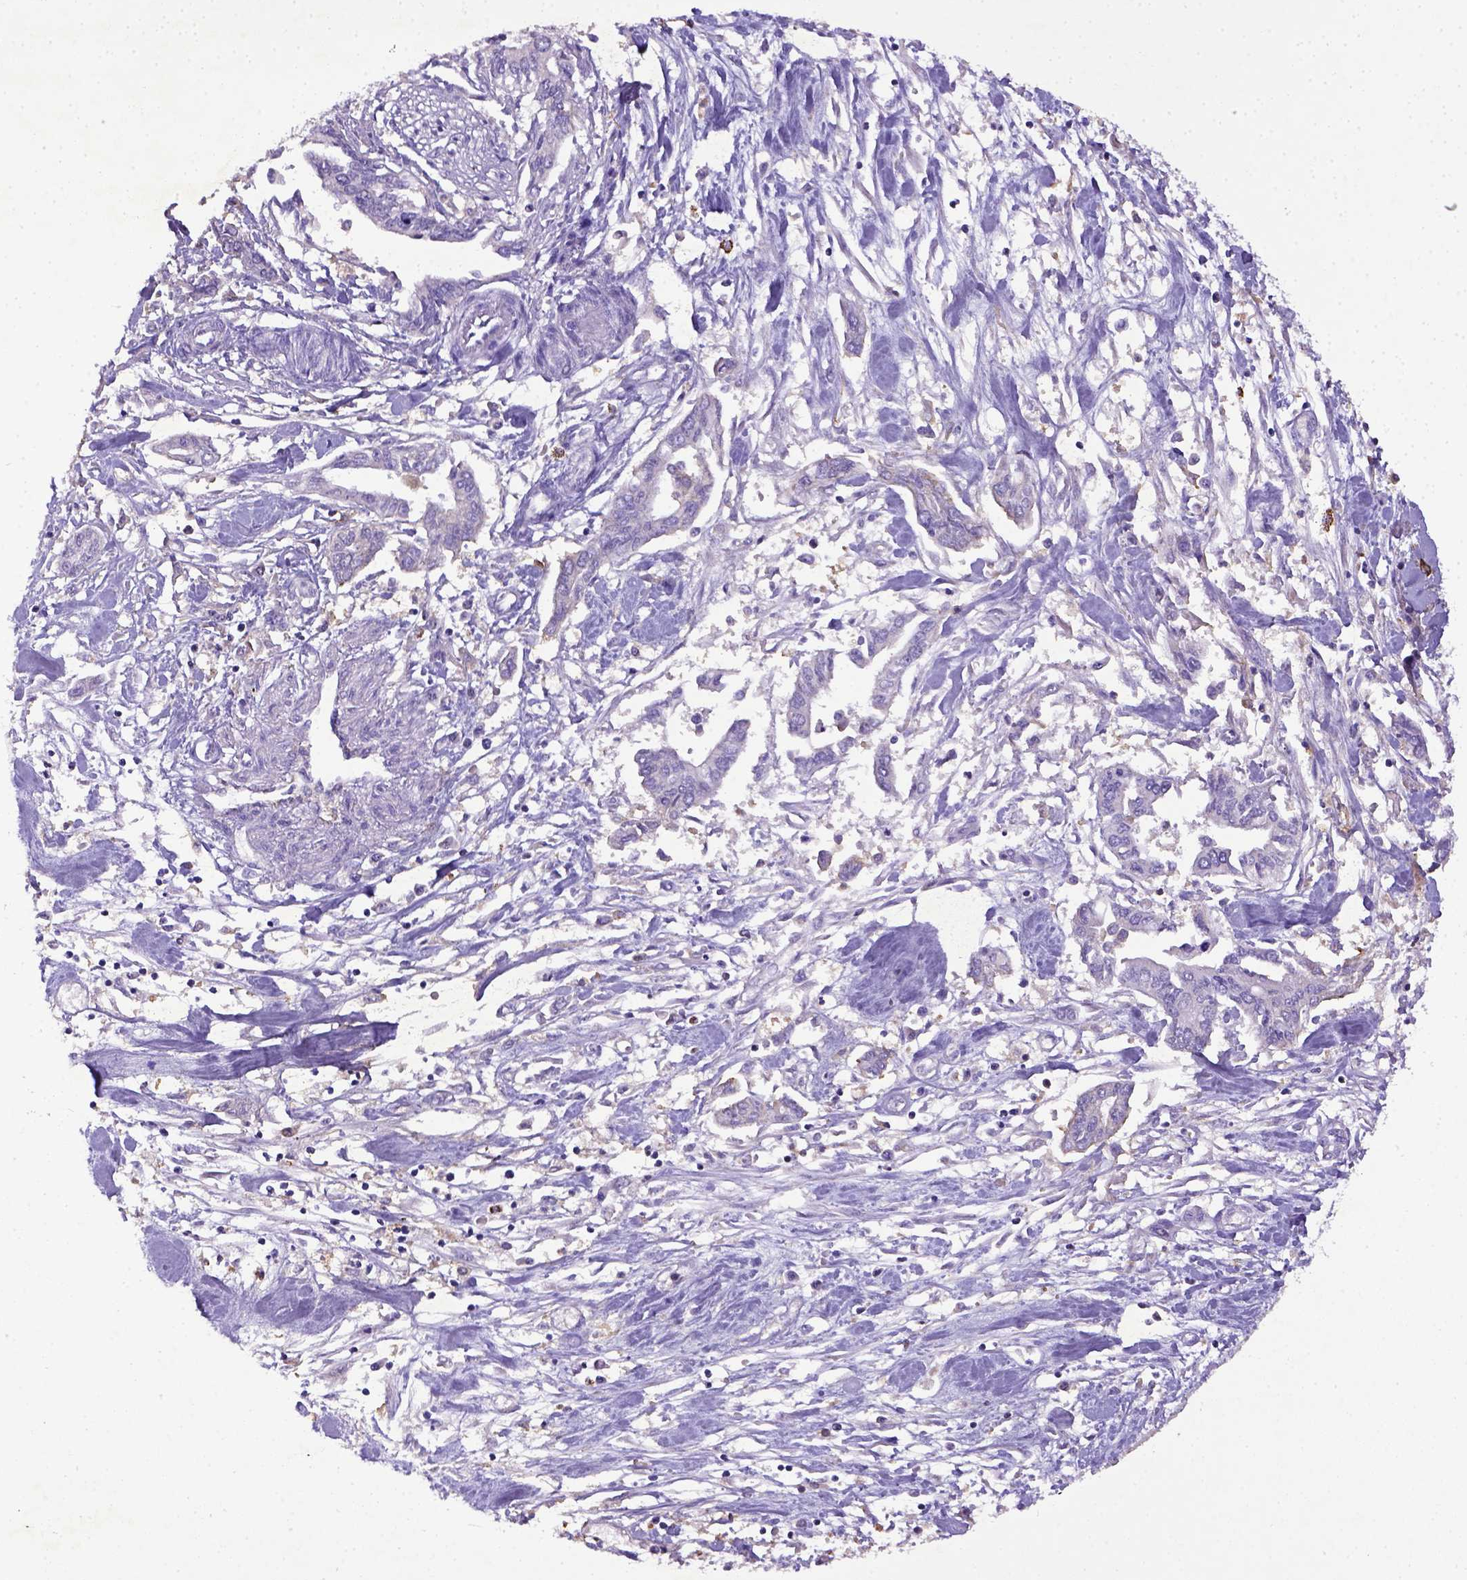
{"staining": {"intensity": "negative", "quantity": "none", "location": "none"}, "tissue": "pancreatic cancer", "cell_type": "Tumor cells", "image_type": "cancer", "snomed": [{"axis": "morphology", "description": "Adenocarcinoma, NOS"}, {"axis": "topography", "description": "Pancreas"}], "caption": "The micrograph displays no significant staining in tumor cells of pancreatic cancer (adenocarcinoma). The staining is performed using DAB brown chromogen with nuclei counter-stained in using hematoxylin.", "gene": "CD40", "patient": {"sex": "male", "age": 60}}